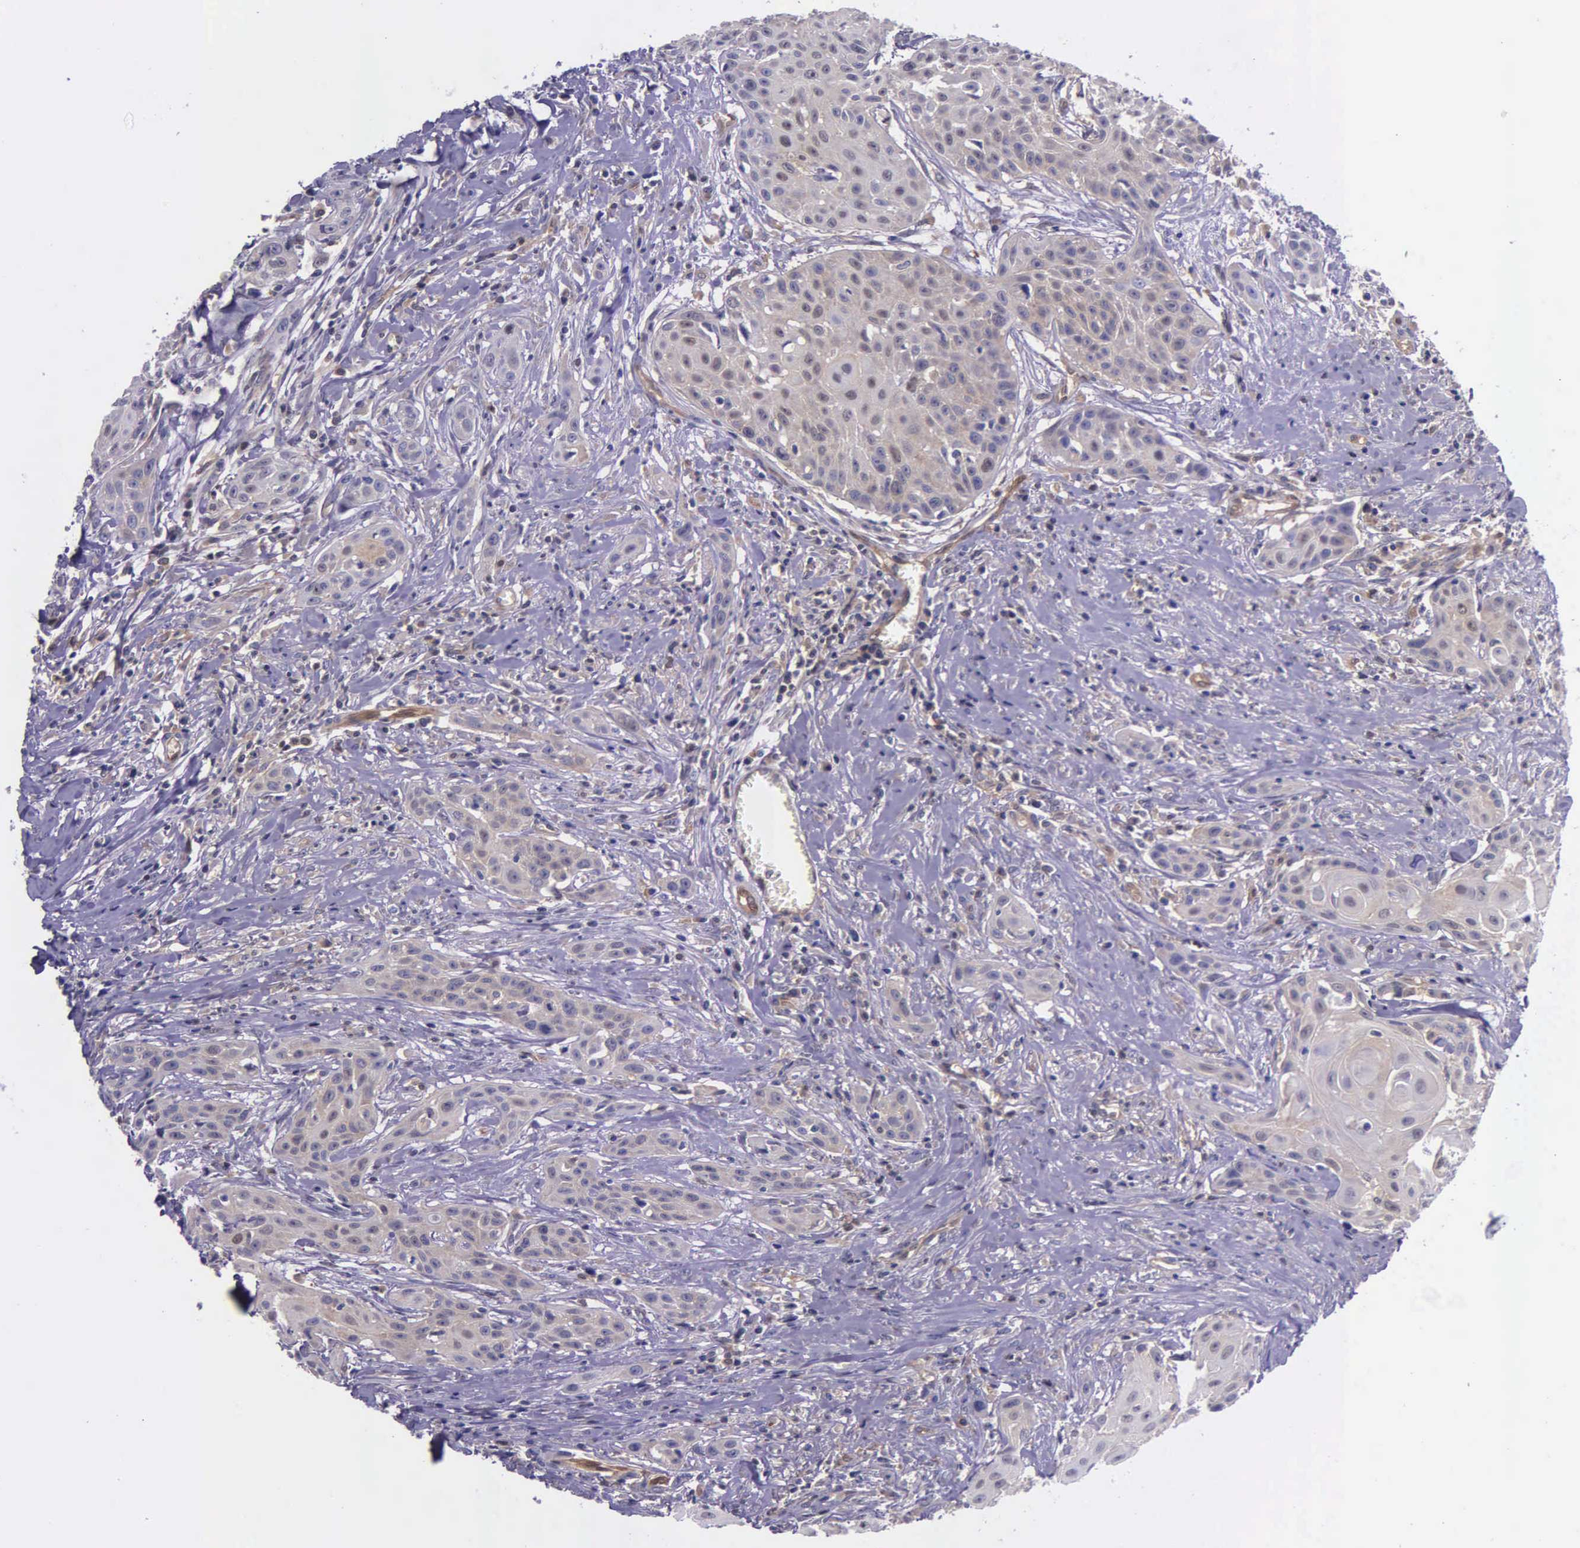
{"staining": {"intensity": "weak", "quantity": ">75%", "location": "cytoplasmic/membranous"}, "tissue": "head and neck cancer", "cell_type": "Tumor cells", "image_type": "cancer", "snomed": [{"axis": "morphology", "description": "Squamous cell carcinoma, NOS"}, {"axis": "morphology", "description": "Squamous cell carcinoma, metastatic, NOS"}, {"axis": "topography", "description": "Lymph node"}, {"axis": "topography", "description": "Salivary gland"}, {"axis": "topography", "description": "Head-Neck"}], "caption": "Tumor cells demonstrate low levels of weak cytoplasmic/membranous staining in about >75% of cells in head and neck metastatic squamous cell carcinoma.", "gene": "GMPR2", "patient": {"sex": "female", "age": 74}}